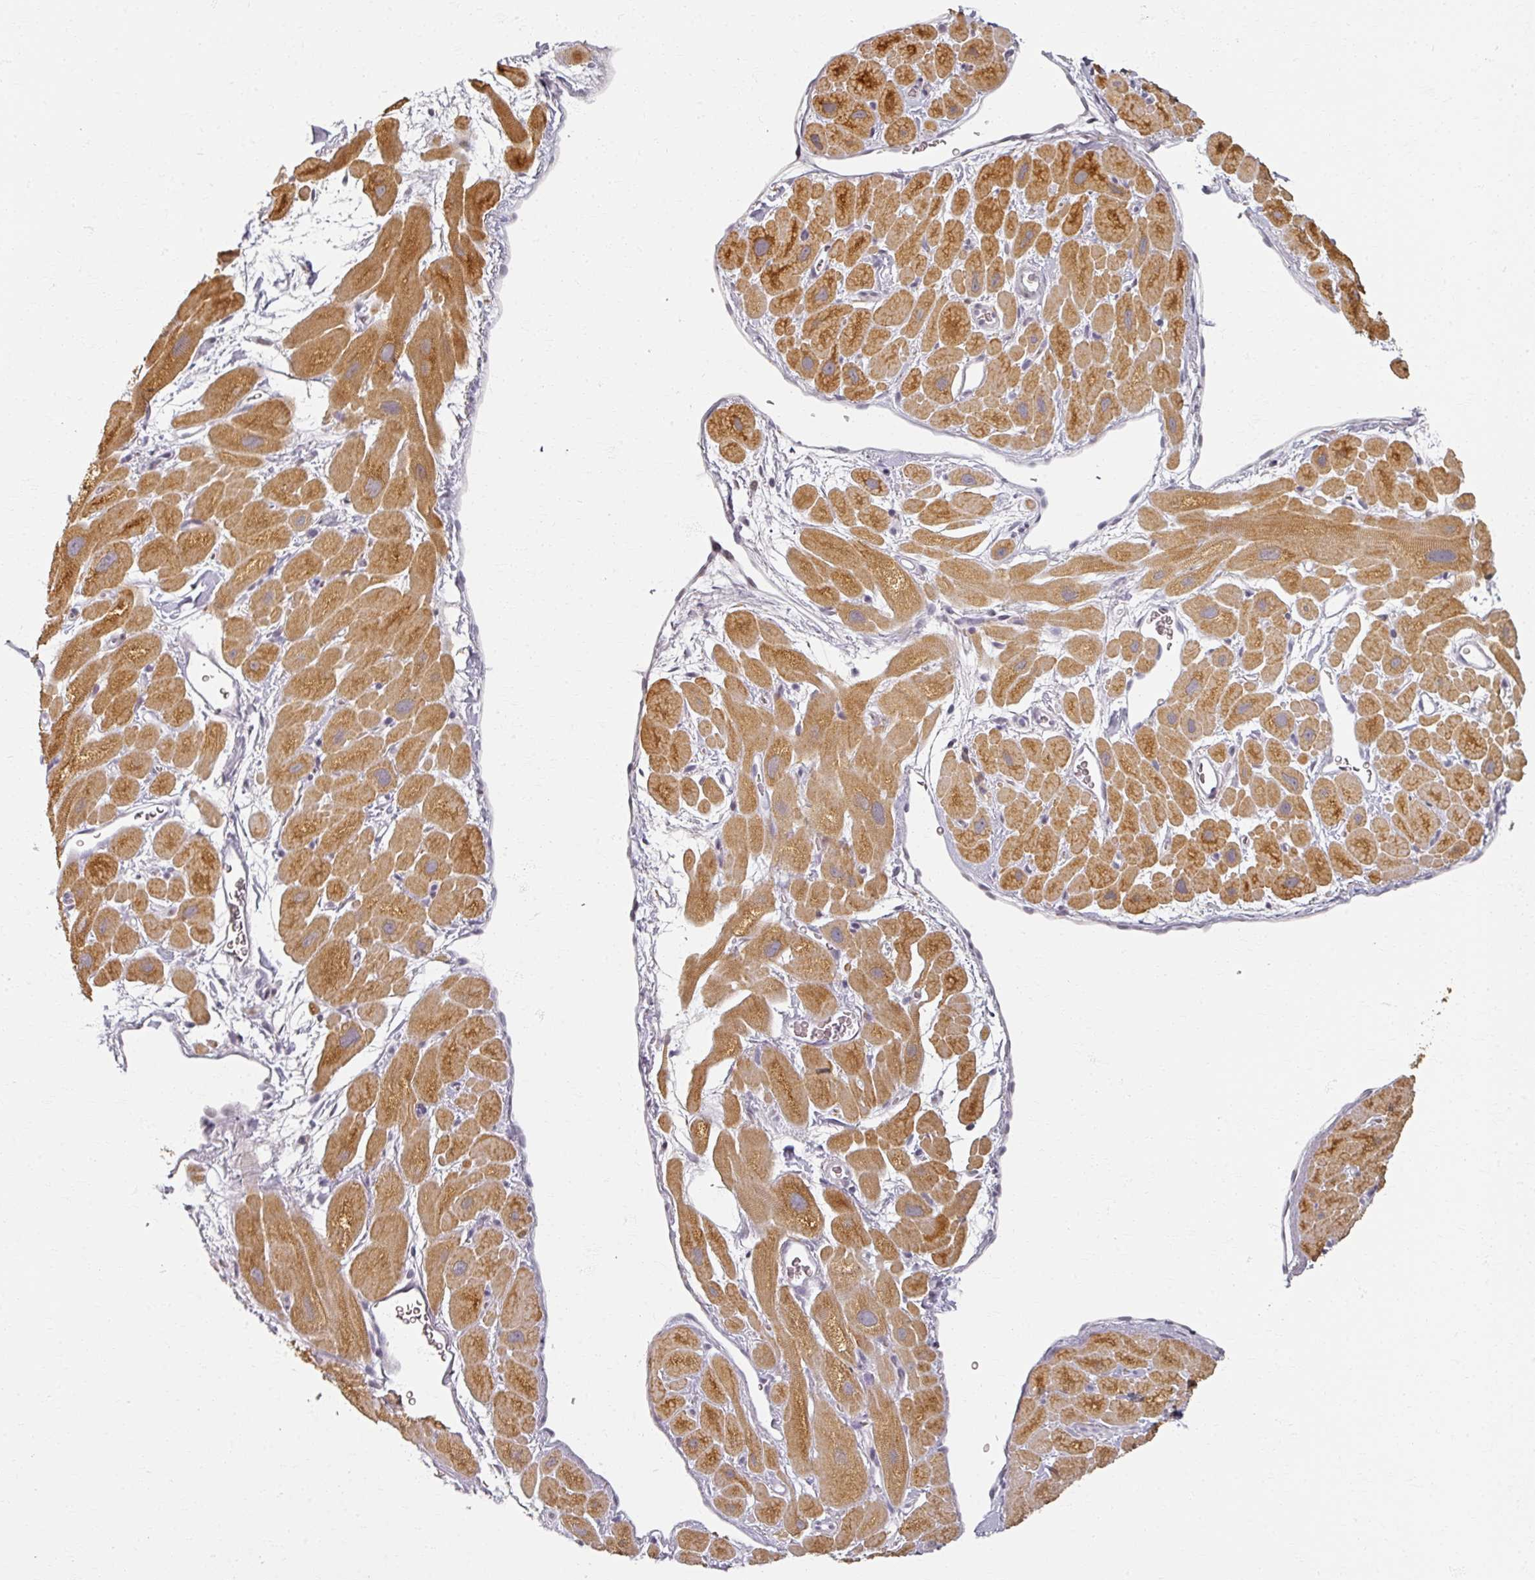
{"staining": {"intensity": "moderate", "quantity": ">75%", "location": "cytoplasmic/membranous"}, "tissue": "heart muscle", "cell_type": "Cardiomyocytes", "image_type": "normal", "snomed": [{"axis": "morphology", "description": "Normal tissue, NOS"}, {"axis": "topography", "description": "Heart"}], "caption": "This photomicrograph displays immunohistochemistry (IHC) staining of unremarkable human heart muscle, with medium moderate cytoplasmic/membranous positivity in approximately >75% of cardiomyocytes.", "gene": "RIPOR3", "patient": {"sex": "male", "age": 49}}